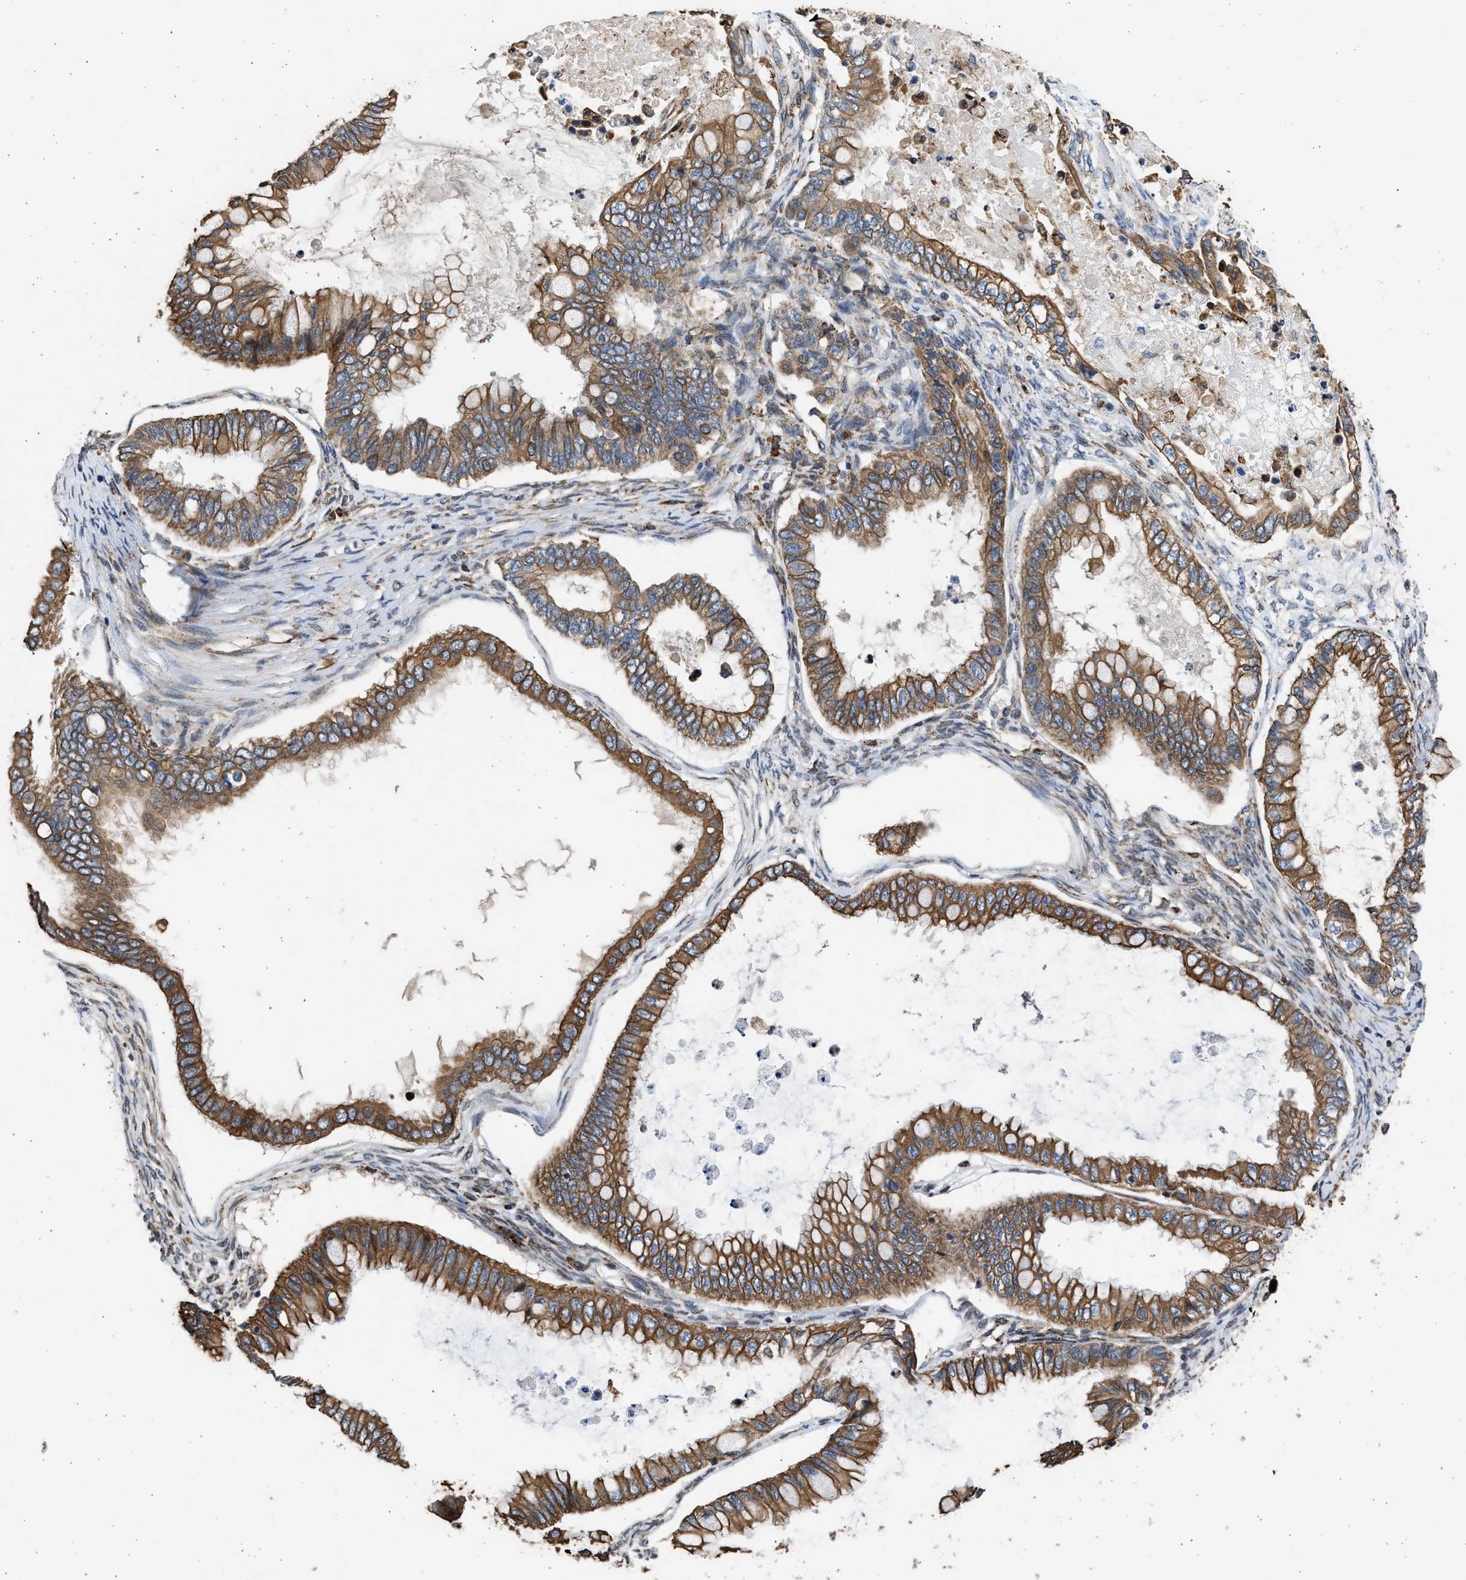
{"staining": {"intensity": "moderate", "quantity": ">75%", "location": "cytoplasmic/membranous"}, "tissue": "ovarian cancer", "cell_type": "Tumor cells", "image_type": "cancer", "snomed": [{"axis": "morphology", "description": "Cystadenocarcinoma, mucinous, NOS"}, {"axis": "topography", "description": "Ovary"}], "caption": "Brown immunohistochemical staining in human ovarian cancer displays moderate cytoplasmic/membranous expression in approximately >75% of tumor cells.", "gene": "PLD2", "patient": {"sex": "female", "age": 80}}